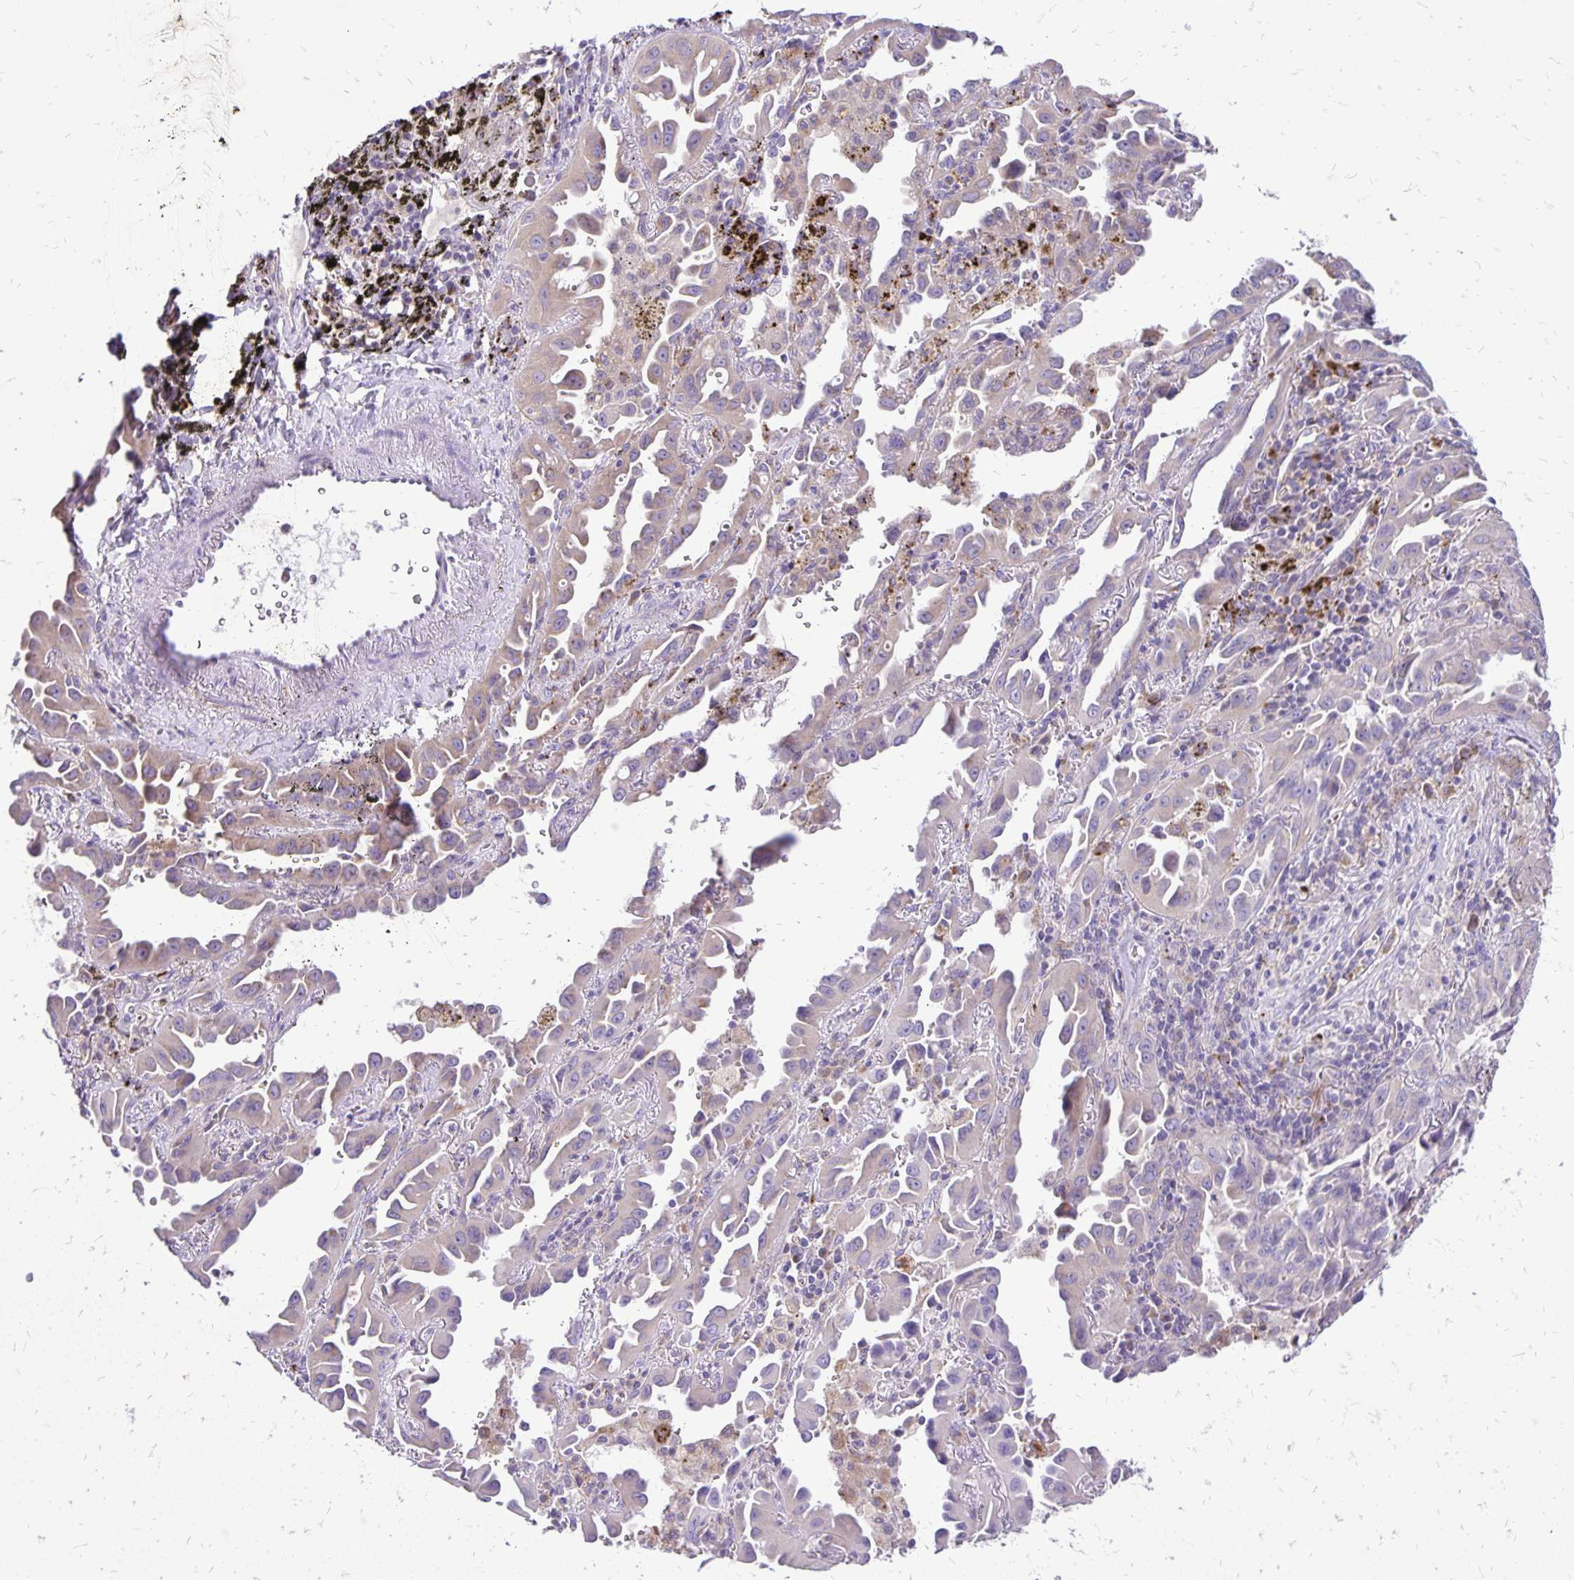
{"staining": {"intensity": "weak", "quantity": "25%-75%", "location": "cytoplasmic/membranous"}, "tissue": "lung cancer", "cell_type": "Tumor cells", "image_type": "cancer", "snomed": [{"axis": "morphology", "description": "Adenocarcinoma, NOS"}, {"axis": "topography", "description": "Lung"}], "caption": "A micrograph of human lung cancer (adenocarcinoma) stained for a protein exhibits weak cytoplasmic/membranous brown staining in tumor cells.", "gene": "EIF5A", "patient": {"sex": "male", "age": 68}}